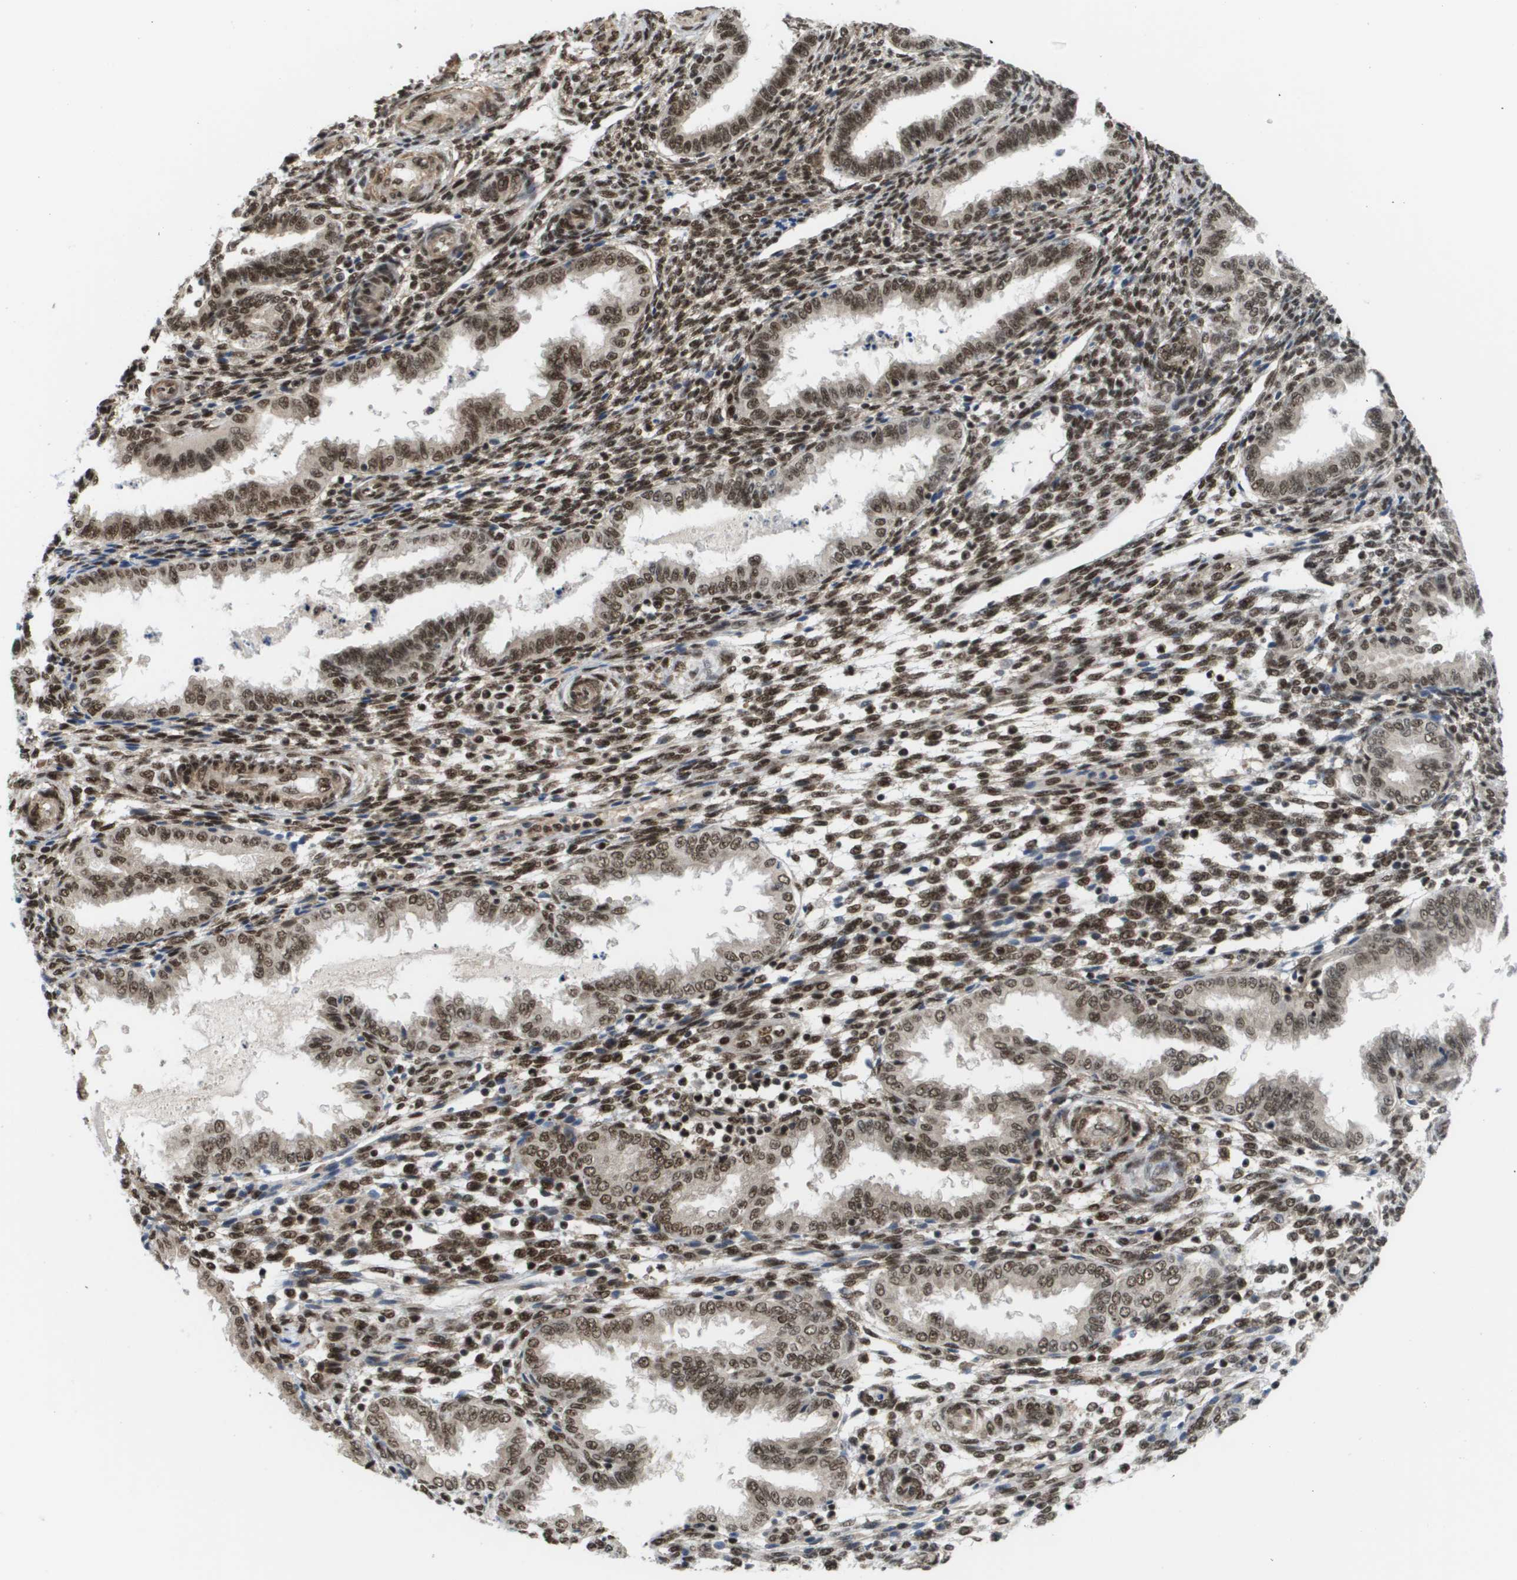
{"staining": {"intensity": "strong", "quantity": "25%-75%", "location": "cytoplasmic/membranous,nuclear"}, "tissue": "endometrium", "cell_type": "Cells in endometrial stroma", "image_type": "normal", "snomed": [{"axis": "morphology", "description": "Normal tissue, NOS"}, {"axis": "topography", "description": "Endometrium"}], "caption": "Protein positivity by immunohistochemistry demonstrates strong cytoplasmic/membranous,nuclear expression in about 25%-75% of cells in endometrial stroma in normal endometrium.", "gene": "PRCC", "patient": {"sex": "female", "age": 33}}